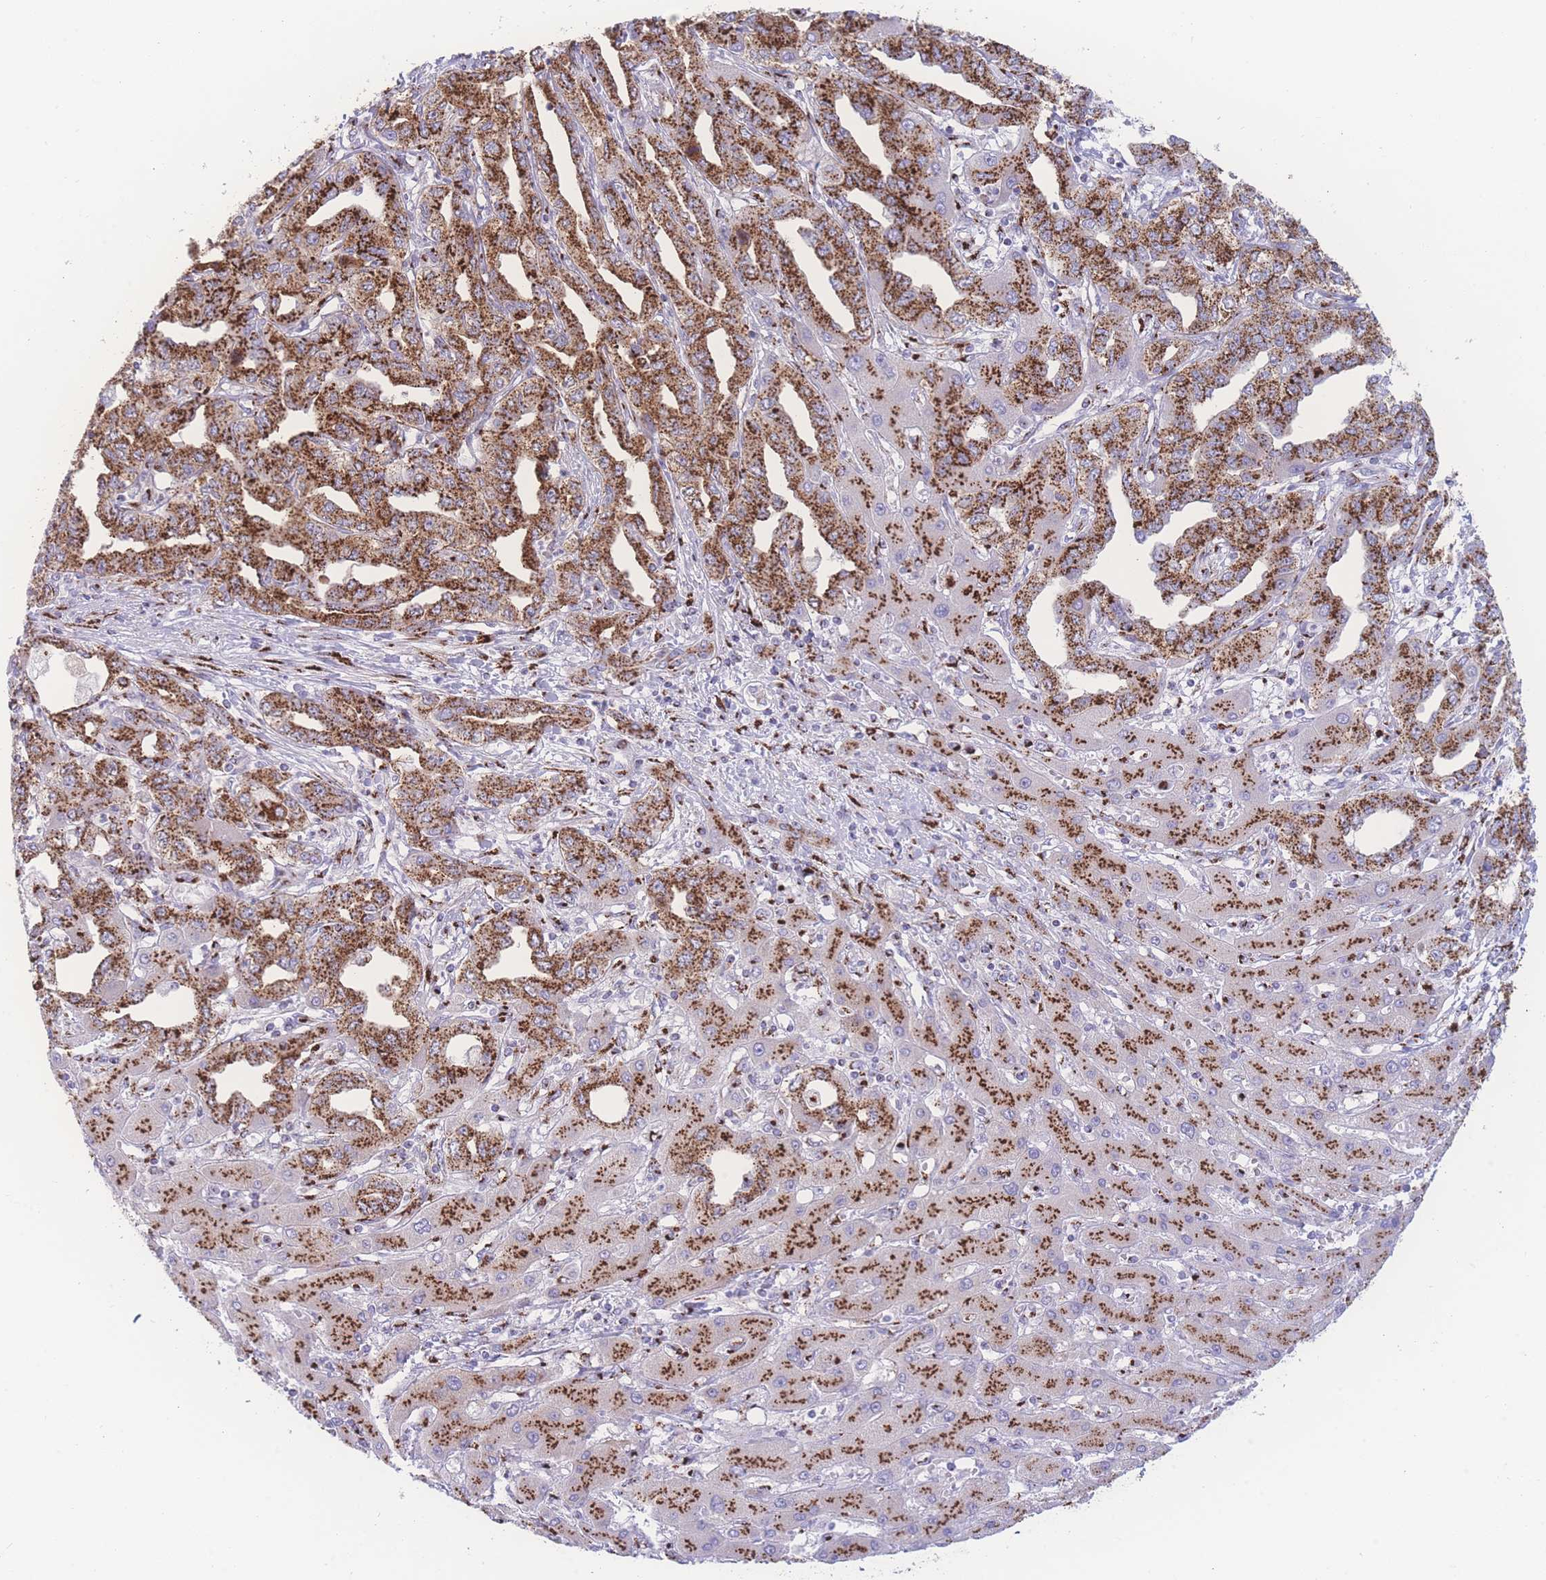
{"staining": {"intensity": "strong", "quantity": ">75%", "location": "cytoplasmic/membranous"}, "tissue": "liver cancer", "cell_type": "Tumor cells", "image_type": "cancer", "snomed": [{"axis": "morphology", "description": "Cholangiocarcinoma"}, {"axis": "topography", "description": "Liver"}], "caption": "Liver cholangiocarcinoma was stained to show a protein in brown. There is high levels of strong cytoplasmic/membranous staining in about >75% of tumor cells.", "gene": "GOLM2", "patient": {"sex": "male", "age": 59}}